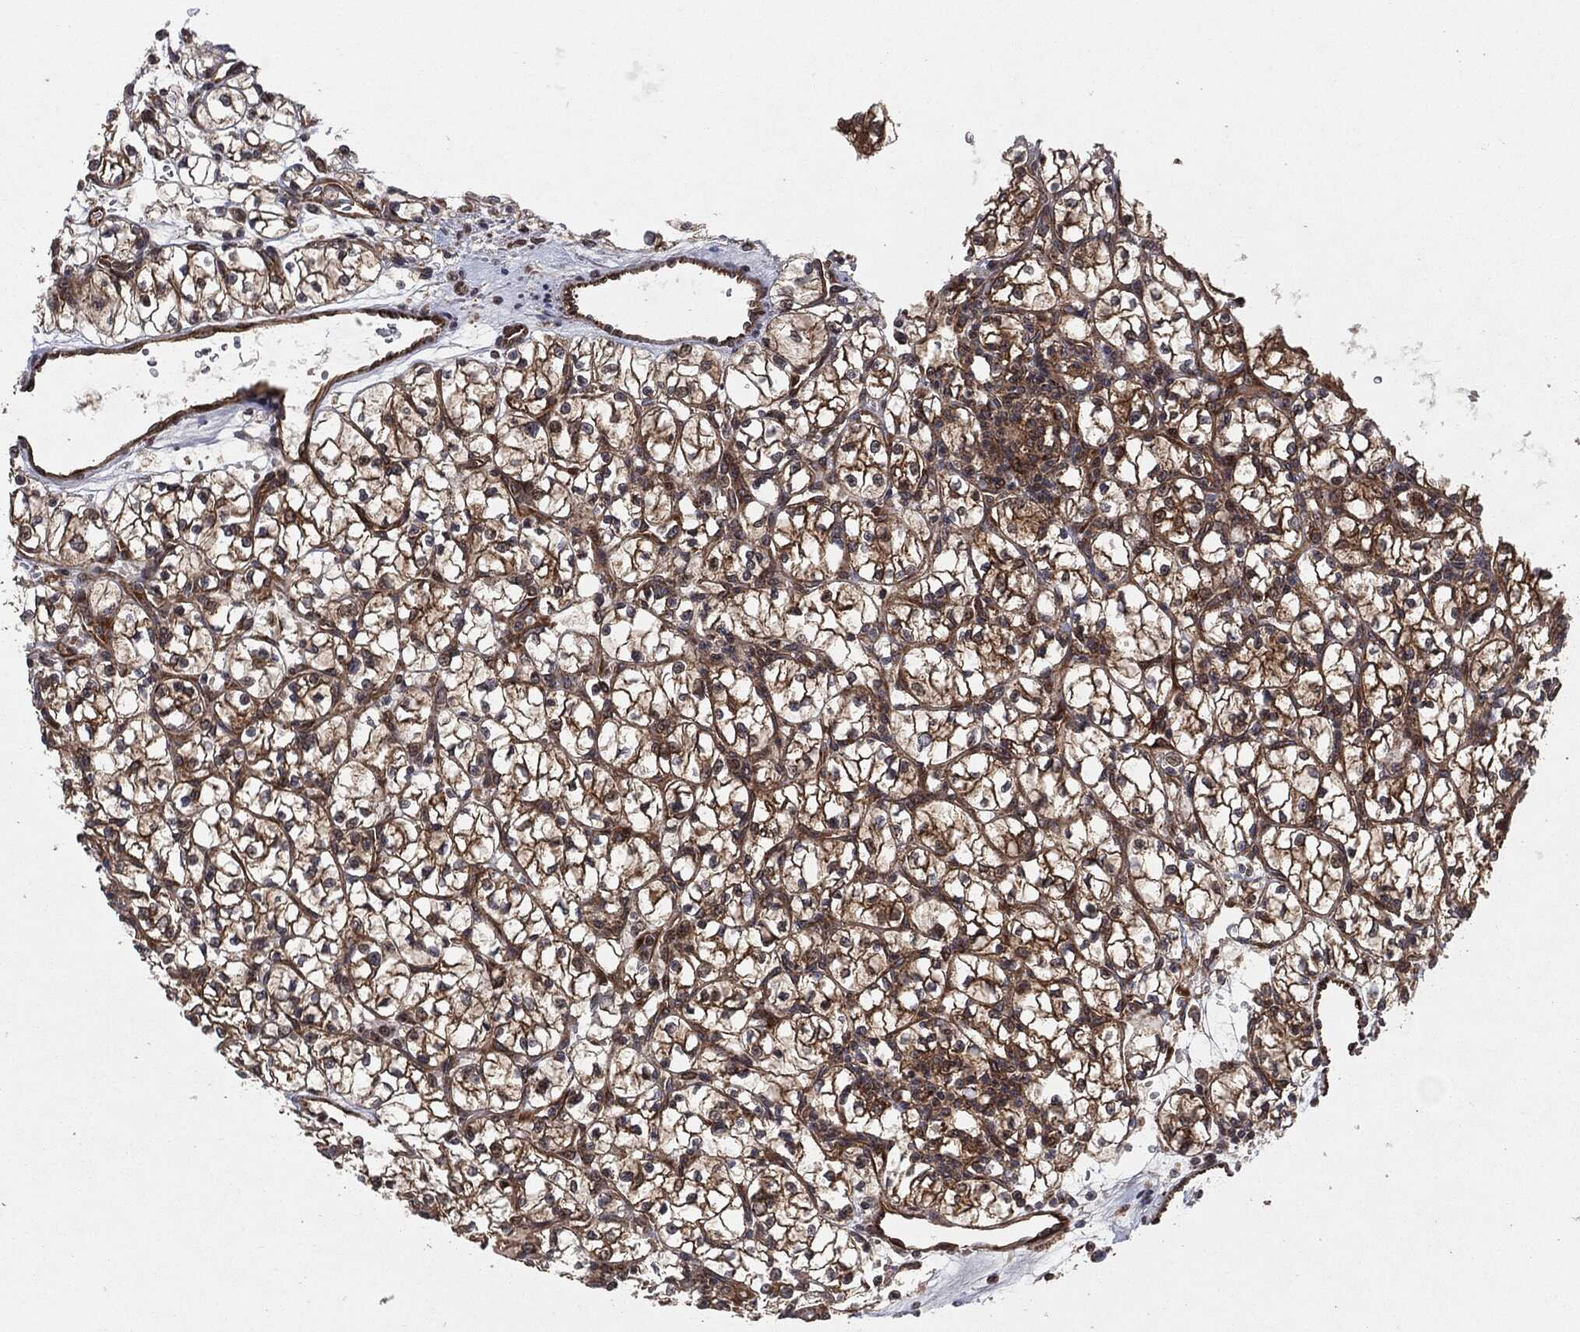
{"staining": {"intensity": "strong", "quantity": ">75%", "location": "cytoplasmic/membranous"}, "tissue": "renal cancer", "cell_type": "Tumor cells", "image_type": "cancer", "snomed": [{"axis": "morphology", "description": "Adenocarcinoma, NOS"}, {"axis": "topography", "description": "Kidney"}], "caption": "Immunohistochemical staining of human renal cancer (adenocarcinoma) shows strong cytoplasmic/membranous protein expression in approximately >75% of tumor cells.", "gene": "BCAR1", "patient": {"sex": "female", "age": 64}}